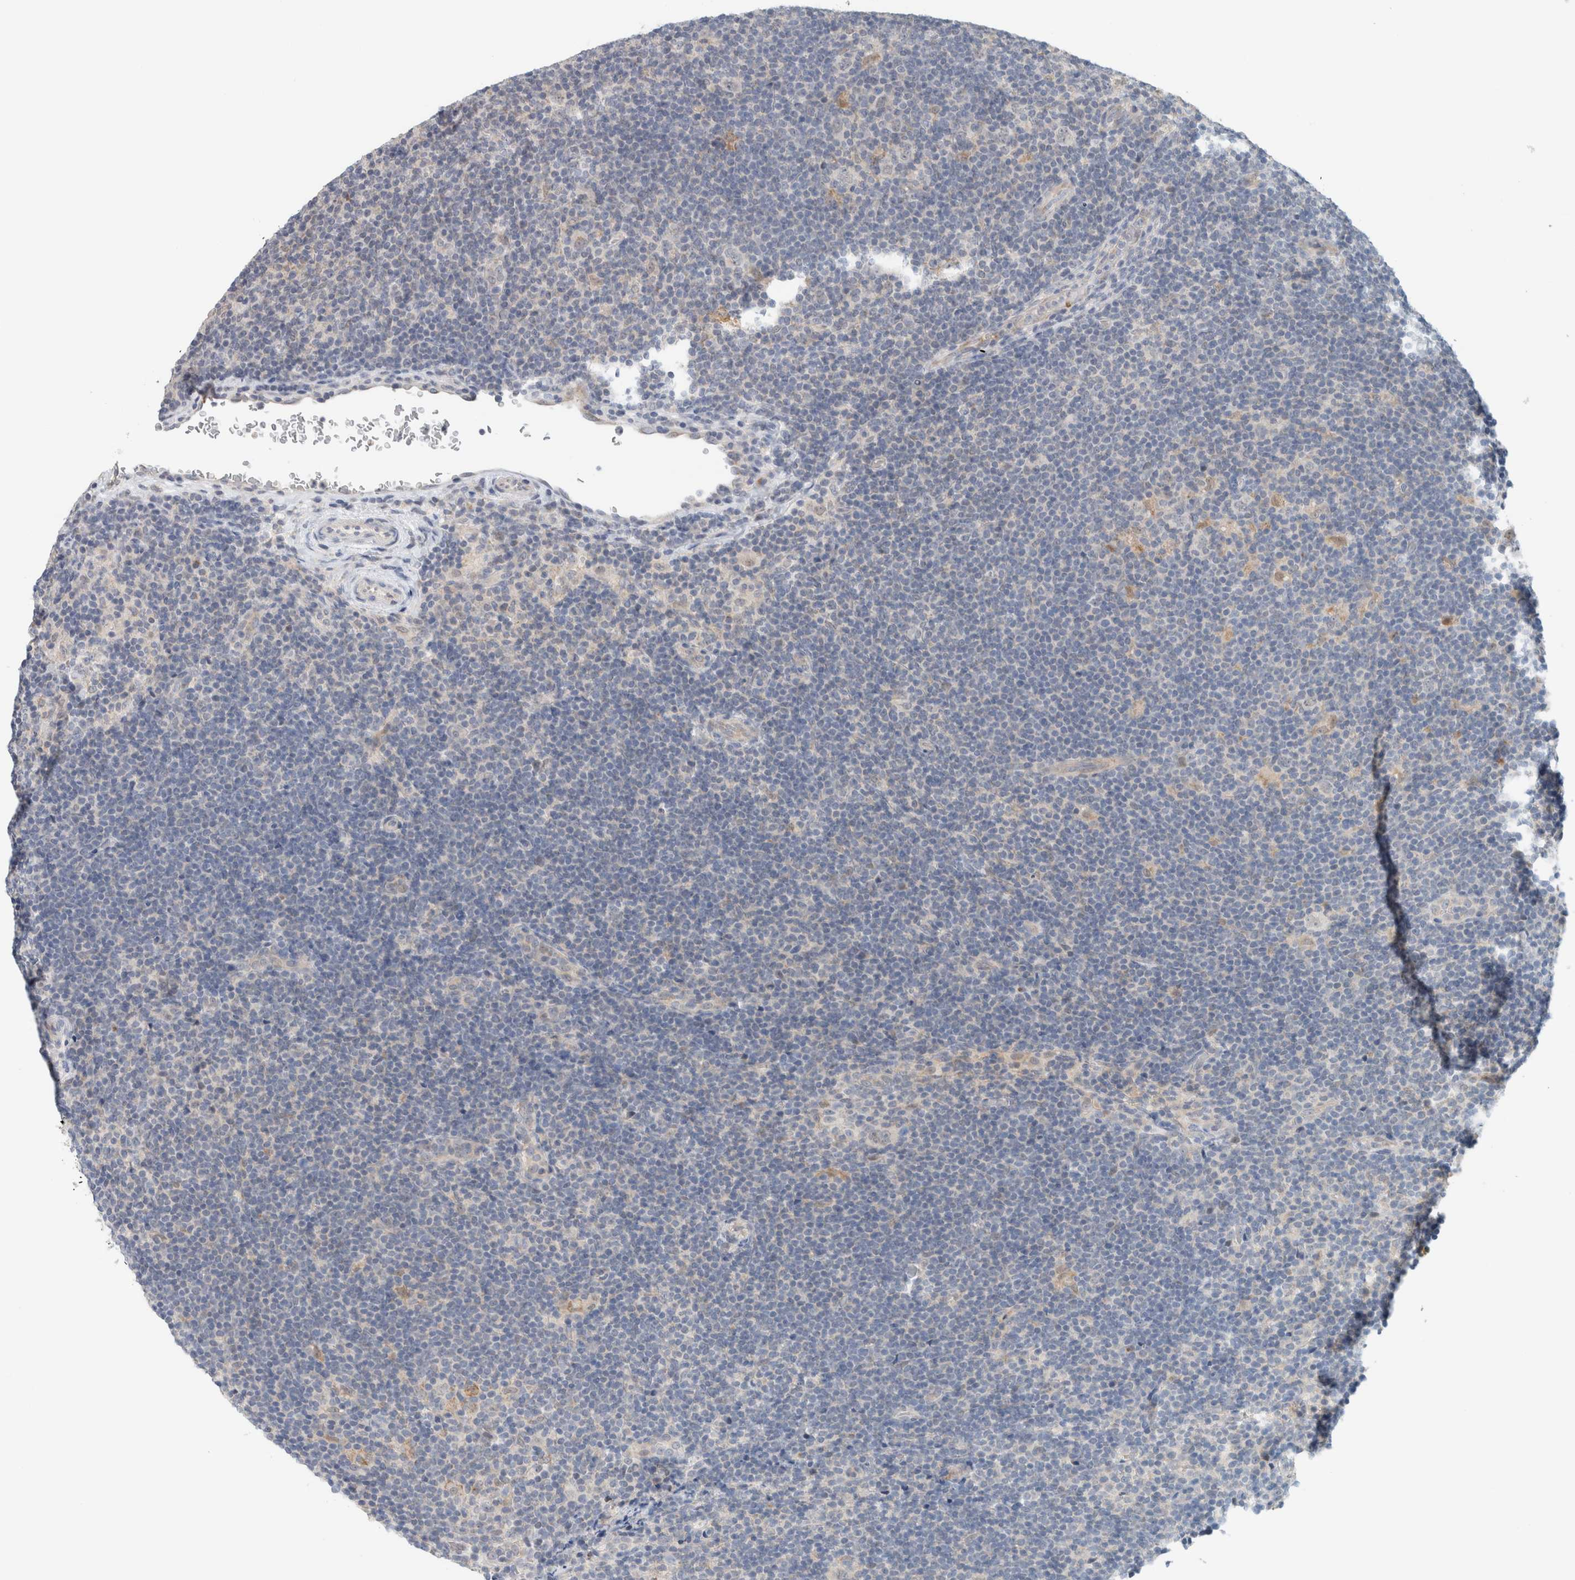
{"staining": {"intensity": "negative", "quantity": "none", "location": "none"}, "tissue": "lymphoma", "cell_type": "Tumor cells", "image_type": "cancer", "snomed": [{"axis": "morphology", "description": "Hodgkin's disease, NOS"}, {"axis": "topography", "description": "Lymph node"}], "caption": "An immunohistochemistry image of Hodgkin's disease is shown. There is no staining in tumor cells of Hodgkin's disease.", "gene": "CRAT", "patient": {"sex": "female", "age": 57}}